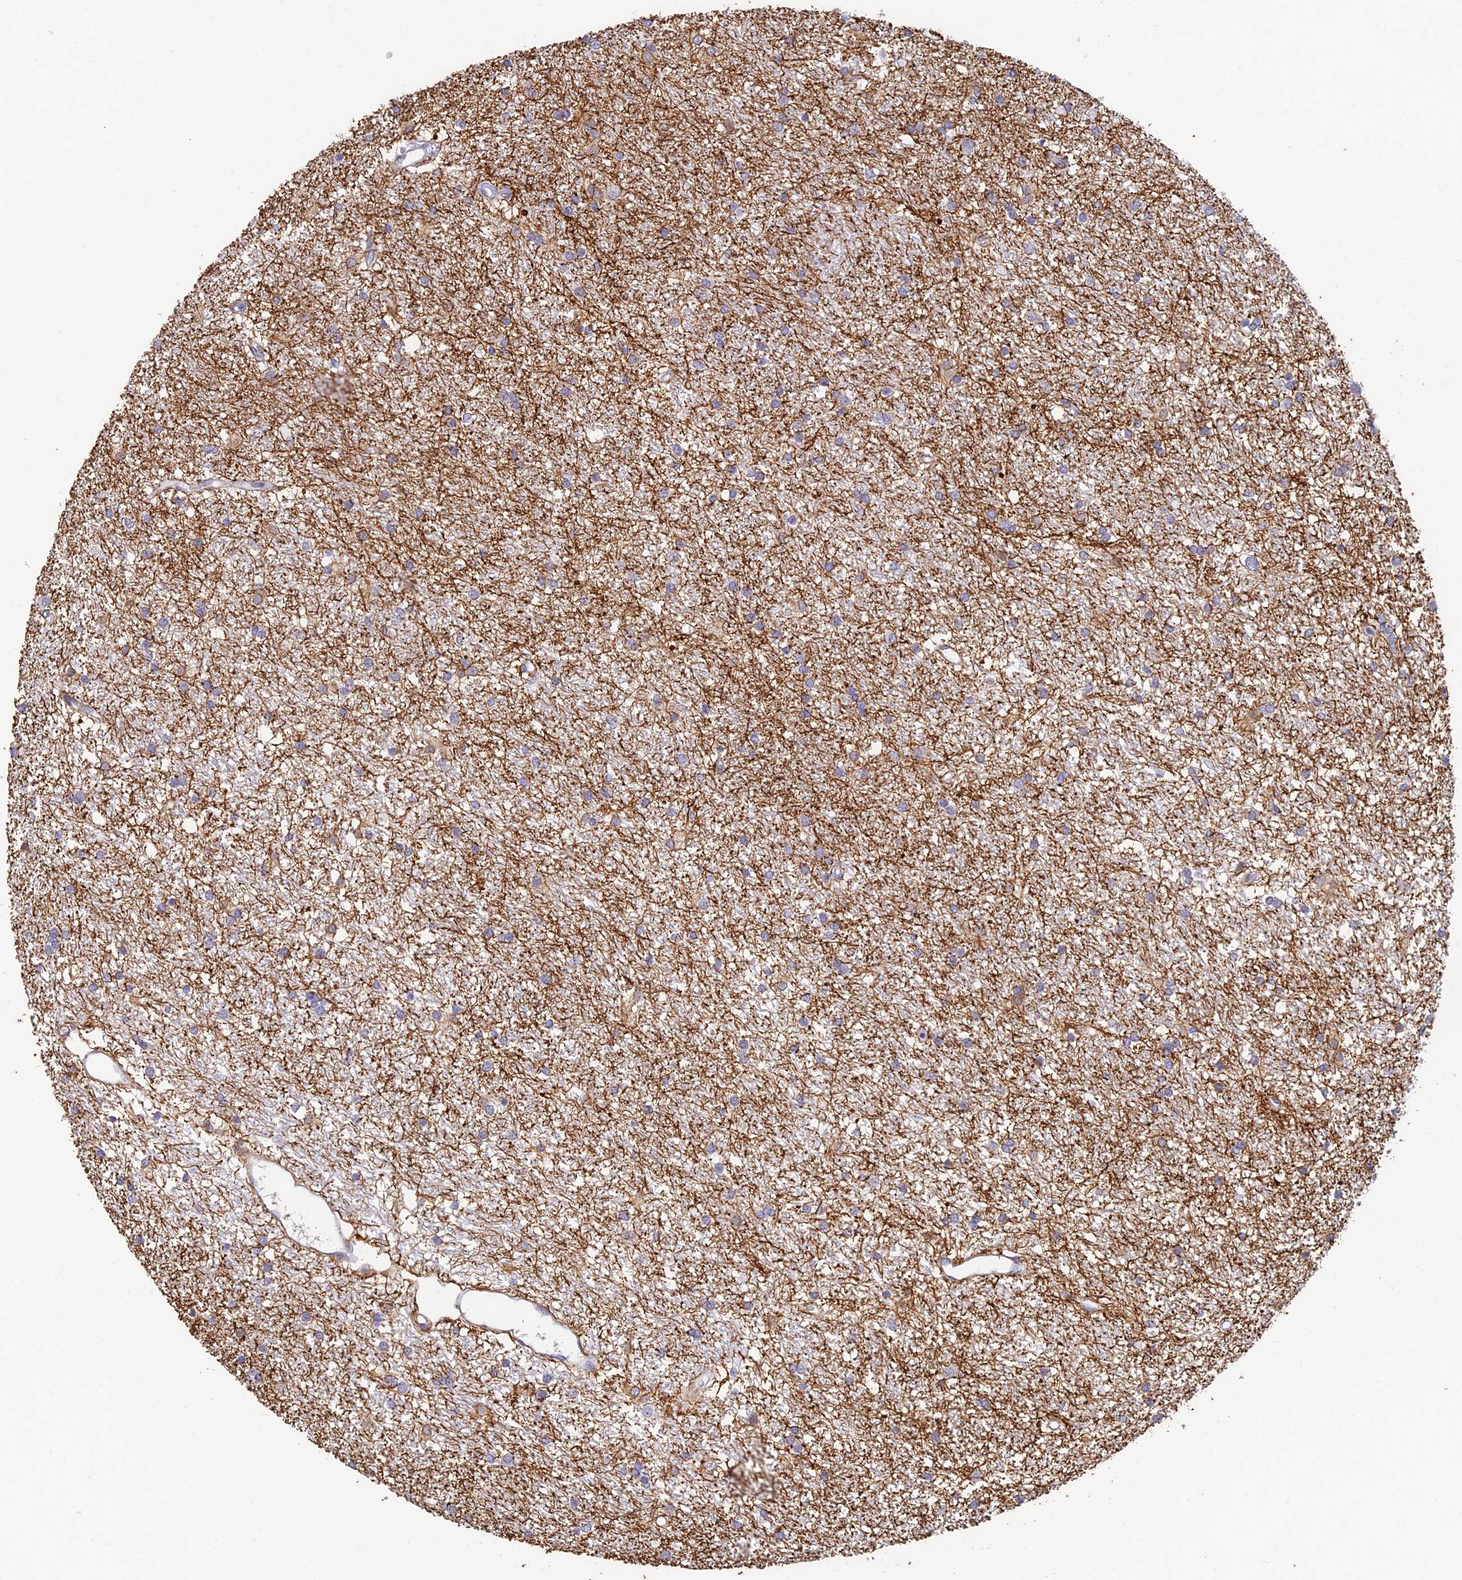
{"staining": {"intensity": "moderate", "quantity": "<25%", "location": "cytoplasmic/membranous"}, "tissue": "glioma", "cell_type": "Tumor cells", "image_type": "cancer", "snomed": [{"axis": "morphology", "description": "Glioma, malignant, High grade"}, {"axis": "topography", "description": "Brain"}], "caption": "IHC image of neoplastic tissue: malignant glioma (high-grade) stained using immunohistochemistry (IHC) displays low levels of moderate protein expression localized specifically in the cytoplasmic/membranous of tumor cells, appearing as a cytoplasmic/membranous brown color.", "gene": "ALDH1L2", "patient": {"sex": "male", "age": 77}}